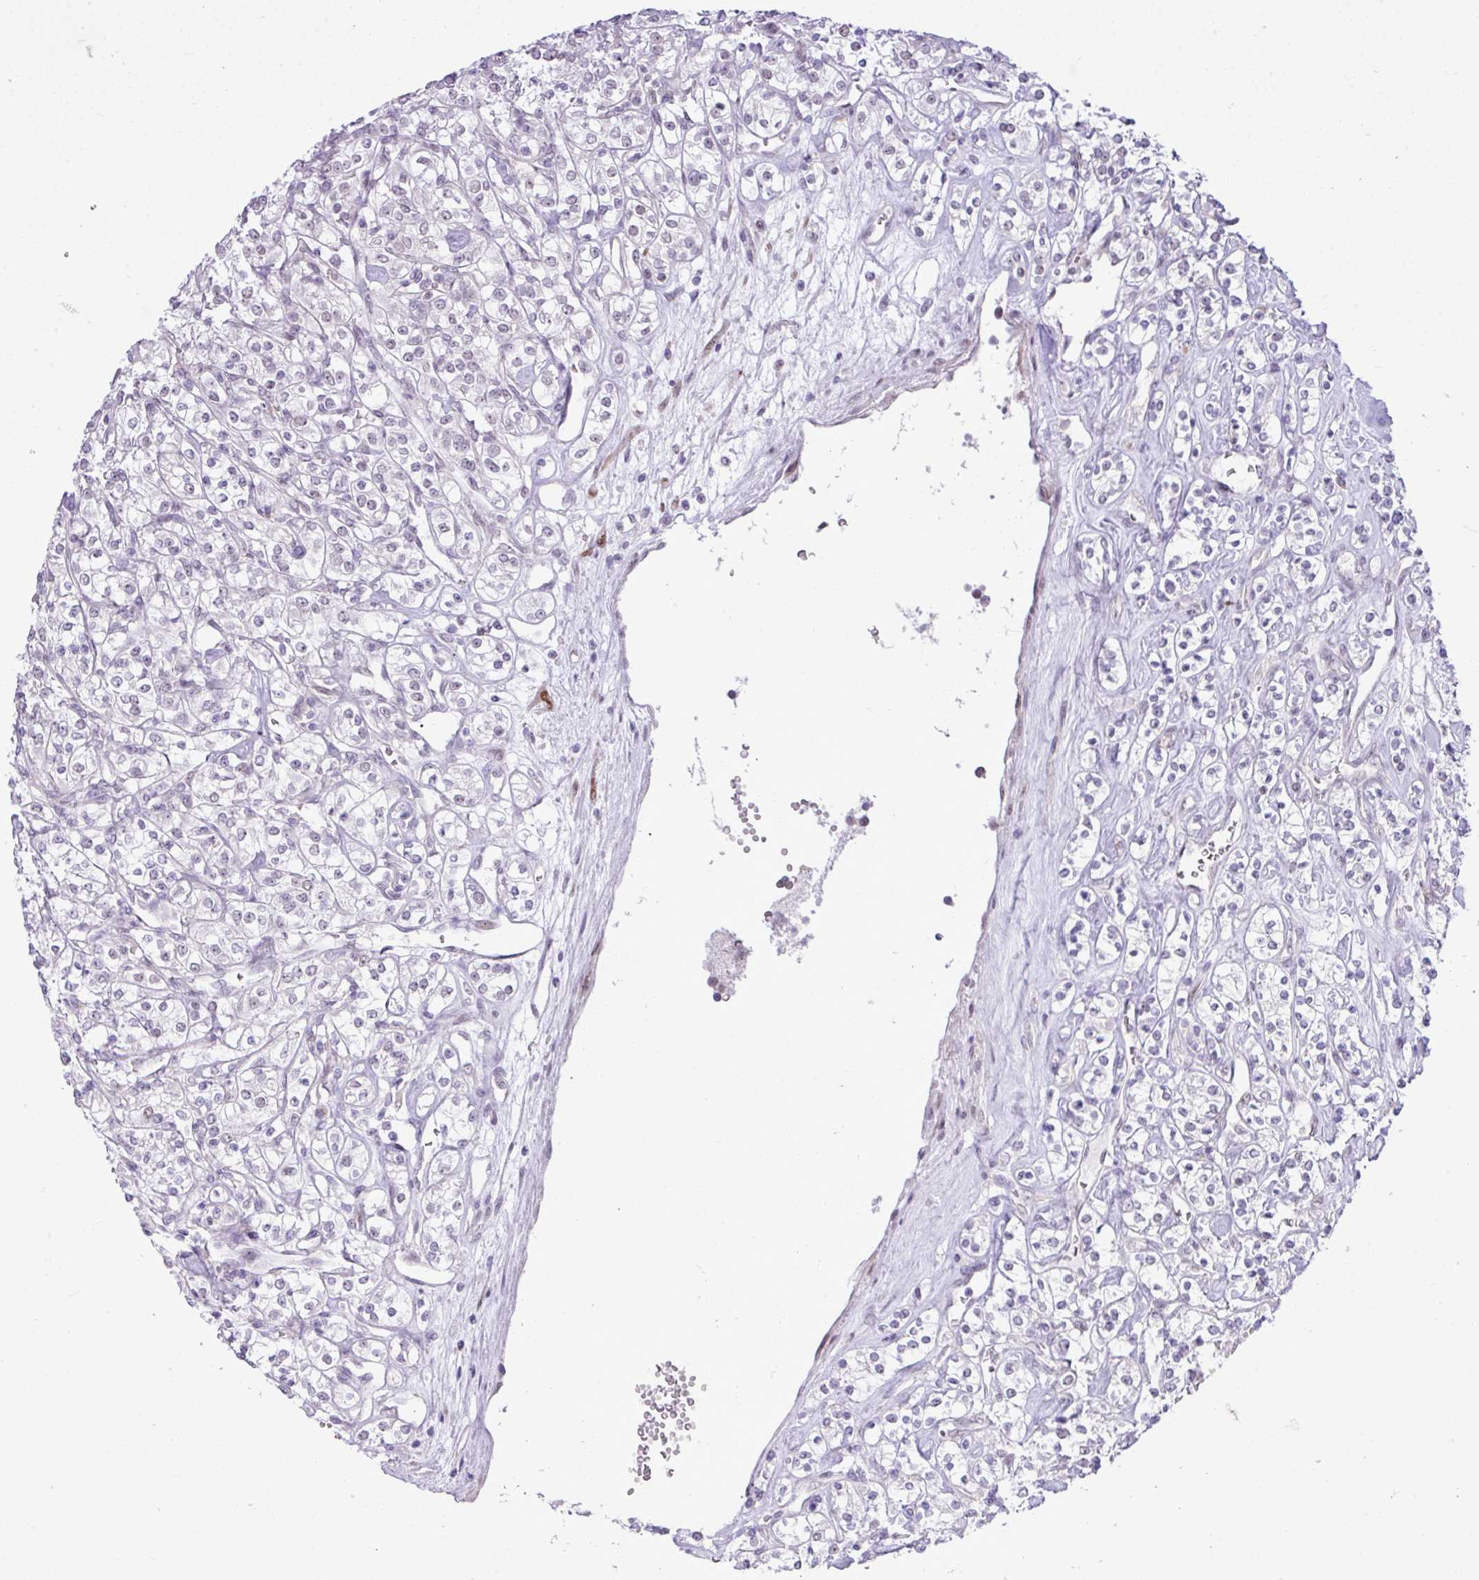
{"staining": {"intensity": "negative", "quantity": "none", "location": "none"}, "tissue": "renal cancer", "cell_type": "Tumor cells", "image_type": "cancer", "snomed": [{"axis": "morphology", "description": "Adenocarcinoma, NOS"}, {"axis": "topography", "description": "Kidney"}], "caption": "This is an IHC photomicrograph of human renal adenocarcinoma. There is no expression in tumor cells.", "gene": "ELOA2", "patient": {"sex": "male", "age": 77}}